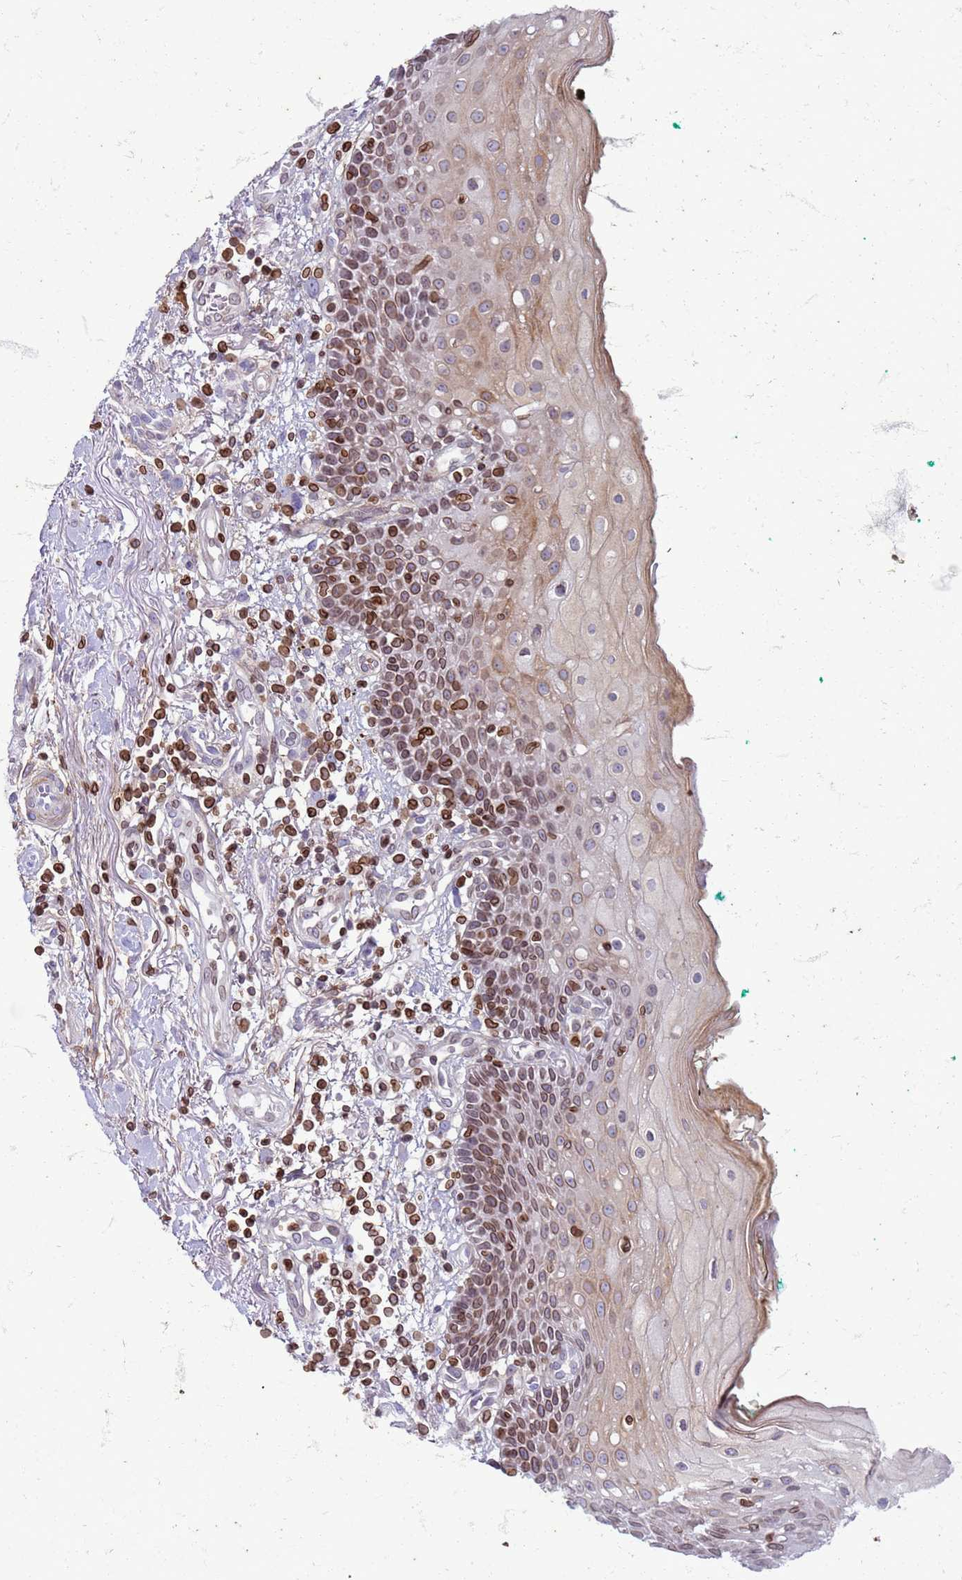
{"staining": {"intensity": "moderate", "quantity": "25%-75%", "location": "cytoplasmic/membranous,nuclear"}, "tissue": "oral mucosa", "cell_type": "Squamous epithelial cells", "image_type": "normal", "snomed": [{"axis": "morphology", "description": "Normal tissue, NOS"}, {"axis": "morphology", "description": "Squamous cell carcinoma, NOS"}, {"axis": "topography", "description": "Oral tissue"}, {"axis": "topography", "description": "Tounge, NOS"}, {"axis": "topography", "description": "Head-Neck"}], "caption": "Immunohistochemical staining of benign oral mucosa displays 25%-75% levels of moderate cytoplasmic/membranous,nuclear protein positivity in approximately 25%-75% of squamous epithelial cells.", "gene": "METTL25B", "patient": {"sex": "male", "age": 79}}